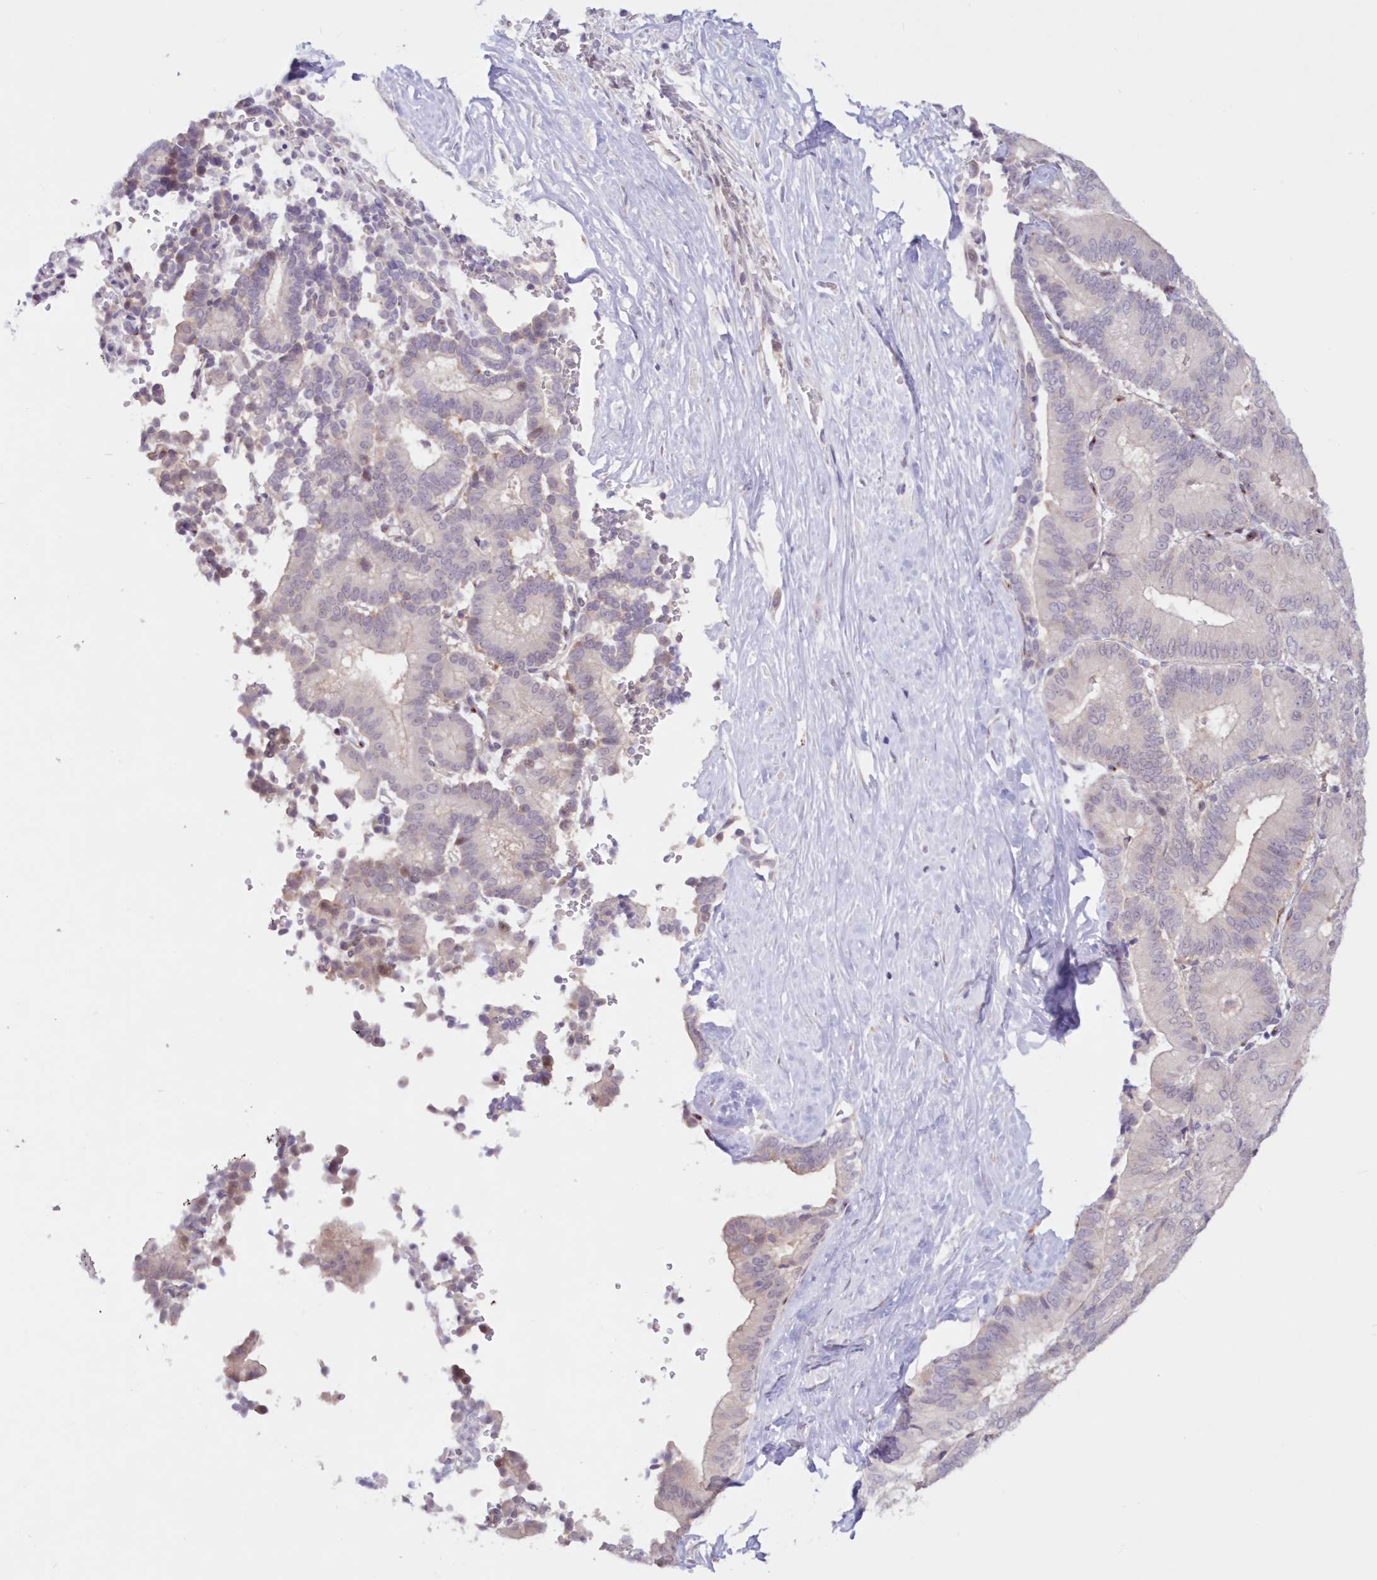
{"staining": {"intensity": "negative", "quantity": "none", "location": "none"}, "tissue": "liver cancer", "cell_type": "Tumor cells", "image_type": "cancer", "snomed": [{"axis": "morphology", "description": "Cholangiocarcinoma"}, {"axis": "topography", "description": "Liver"}], "caption": "This is an immunohistochemistry (IHC) image of human liver cancer (cholangiocarcinoma). There is no staining in tumor cells.", "gene": "SNED1", "patient": {"sex": "female", "age": 75}}